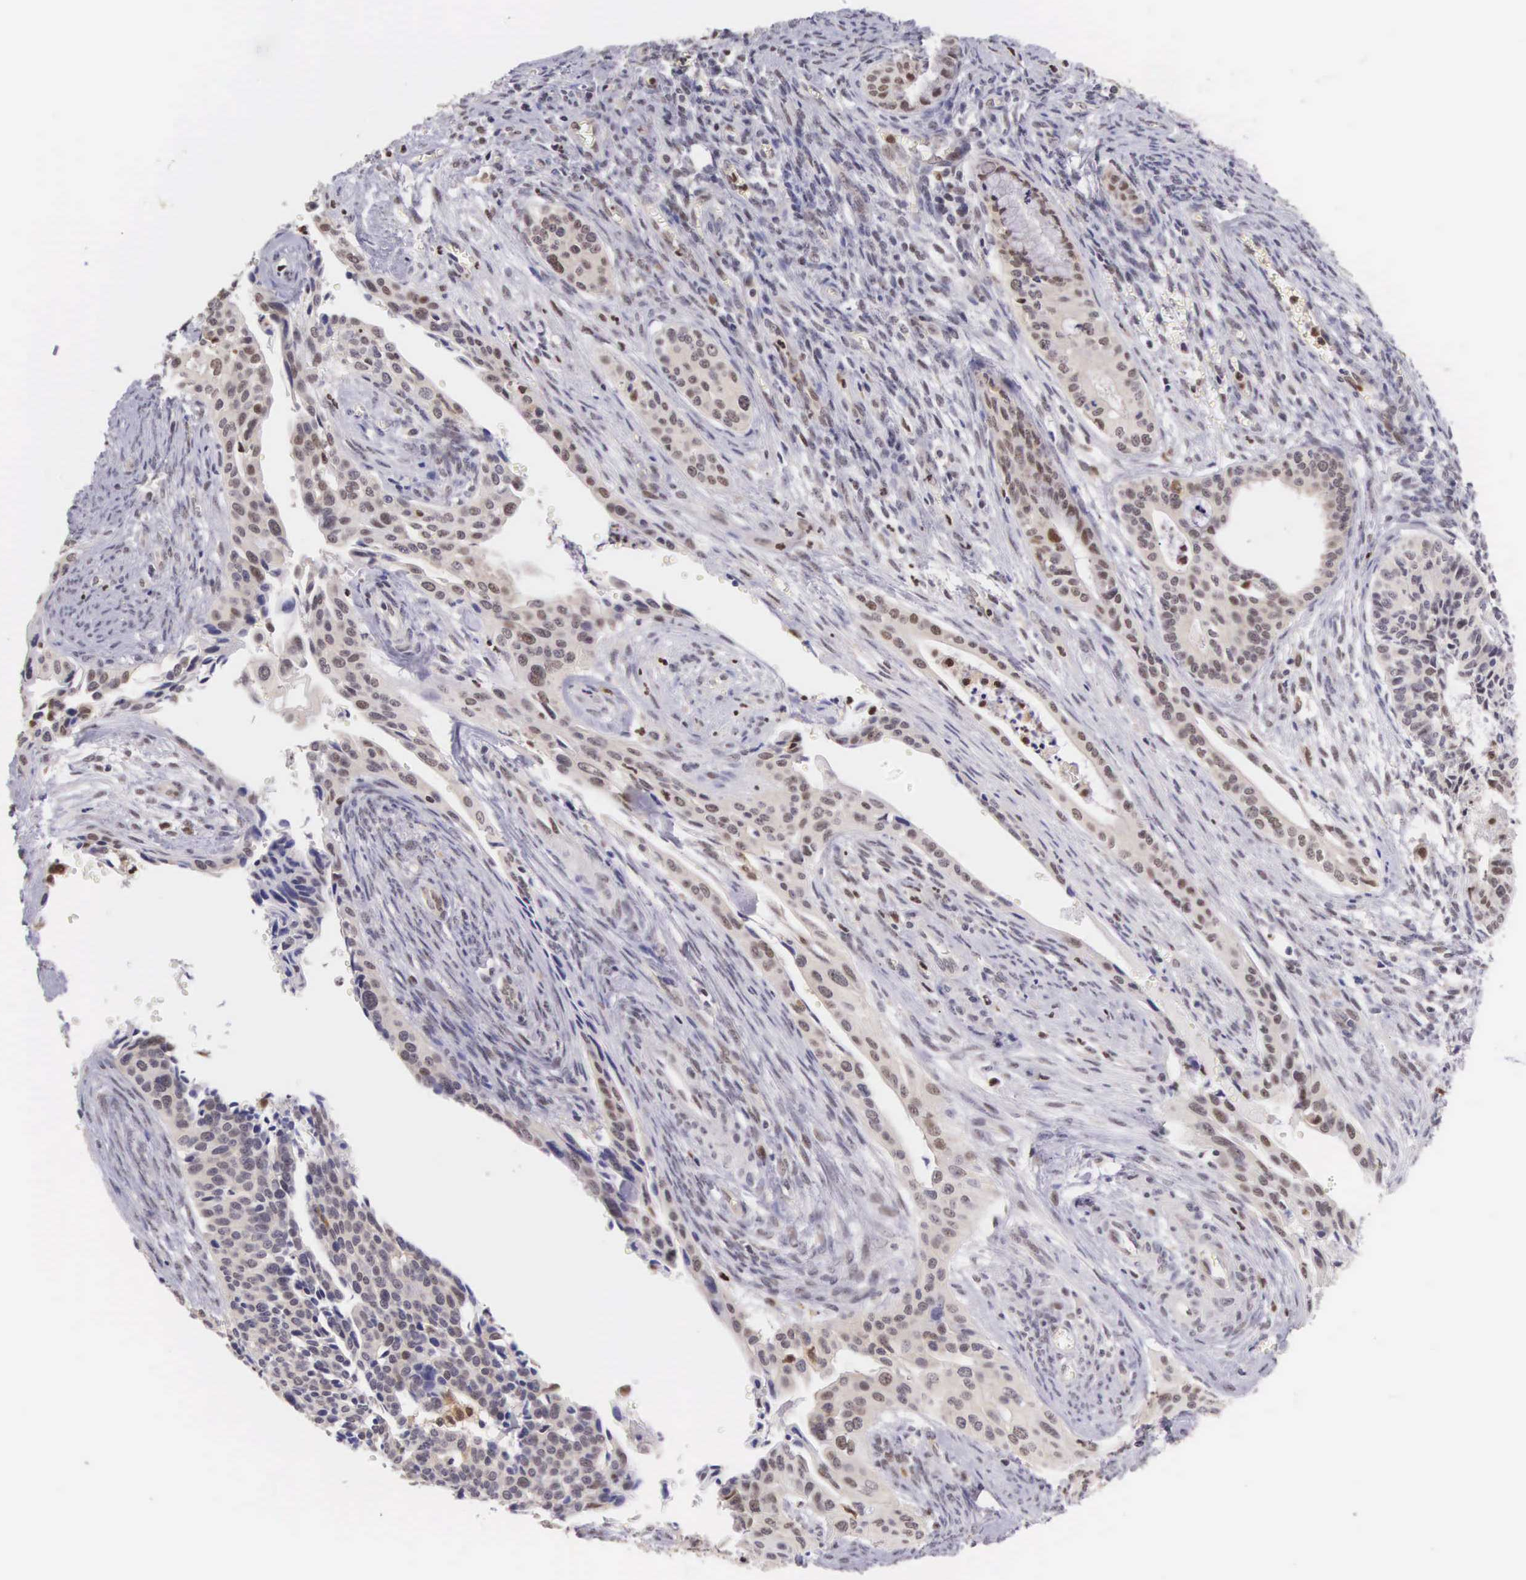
{"staining": {"intensity": "weak", "quantity": "<25%", "location": "nuclear"}, "tissue": "cervical cancer", "cell_type": "Tumor cells", "image_type": "cancer", "snomed": [{"axis": "morphology", "description": "Squamous cell carcinoma, NOS"}, {"axis": "topography", "description": "Cervix"}], "caption": "DAB (3,3'-diaminobenzidine) immunohistochemical staining of human cervical cancer demonstrates no significant expression in tumor cells.", "gene": "GRK3", "patient": {"sex": "female", "age": 34}}